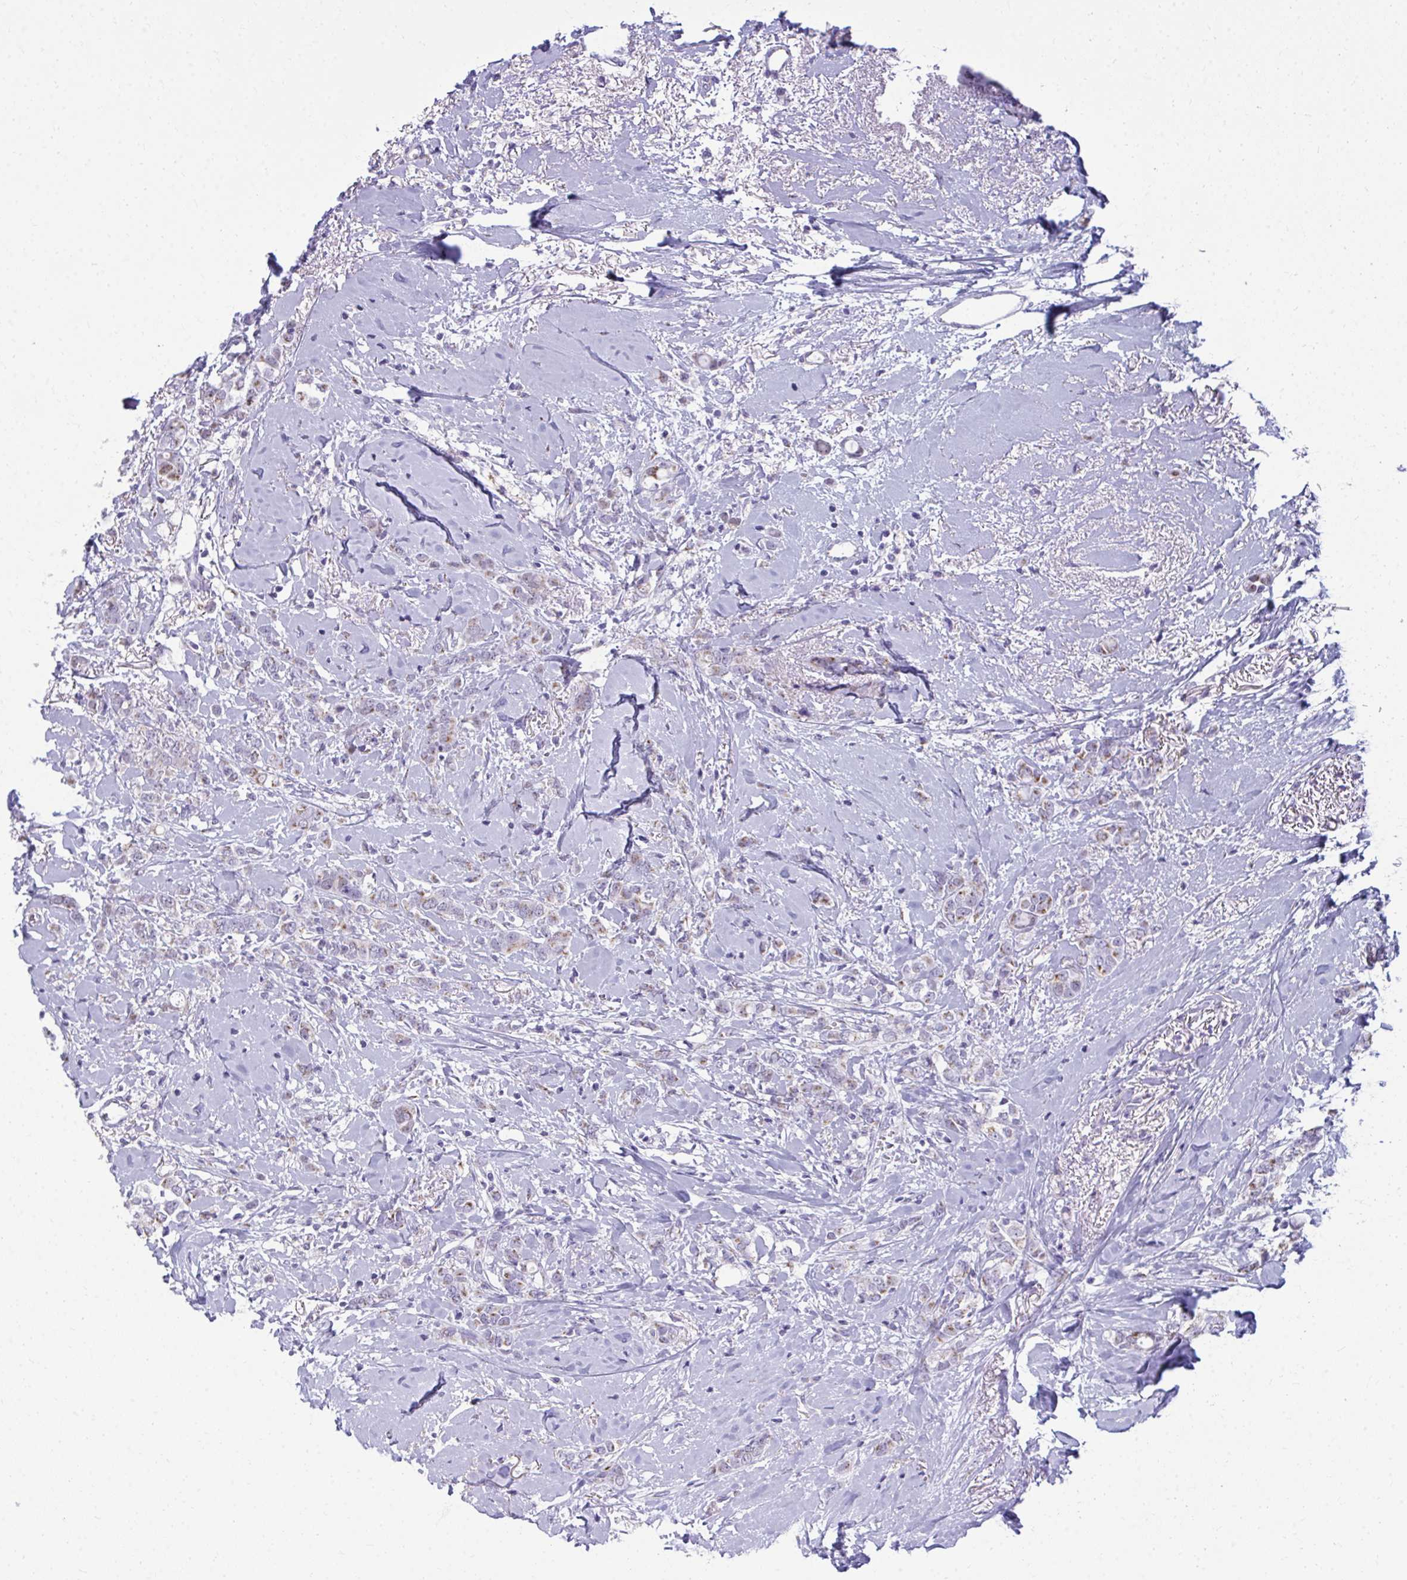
{"staining": {"intensity": "moderate", "quantity": "<25%", "location": "cytoplasmic/membranous"}, "tissue": "breast cancer", "cell_type": "Tumor cells", "image_type": "cancer", "snomed": [{"axis": "morphology", "description": "Lobular carcinoma"}, {"axis": "topography", "description": "Breast"}], "caption": "Lobular carcinoma (breast) stained with immunohistochemistry demonstrates moderate cytoplasmic/membranous staining in about <25% of tumor cells. Ihc stains the protein in brown and the nuclei are stained blue.", "gene": "SCLY", "patient": {"sex": "female", "age": 91}}